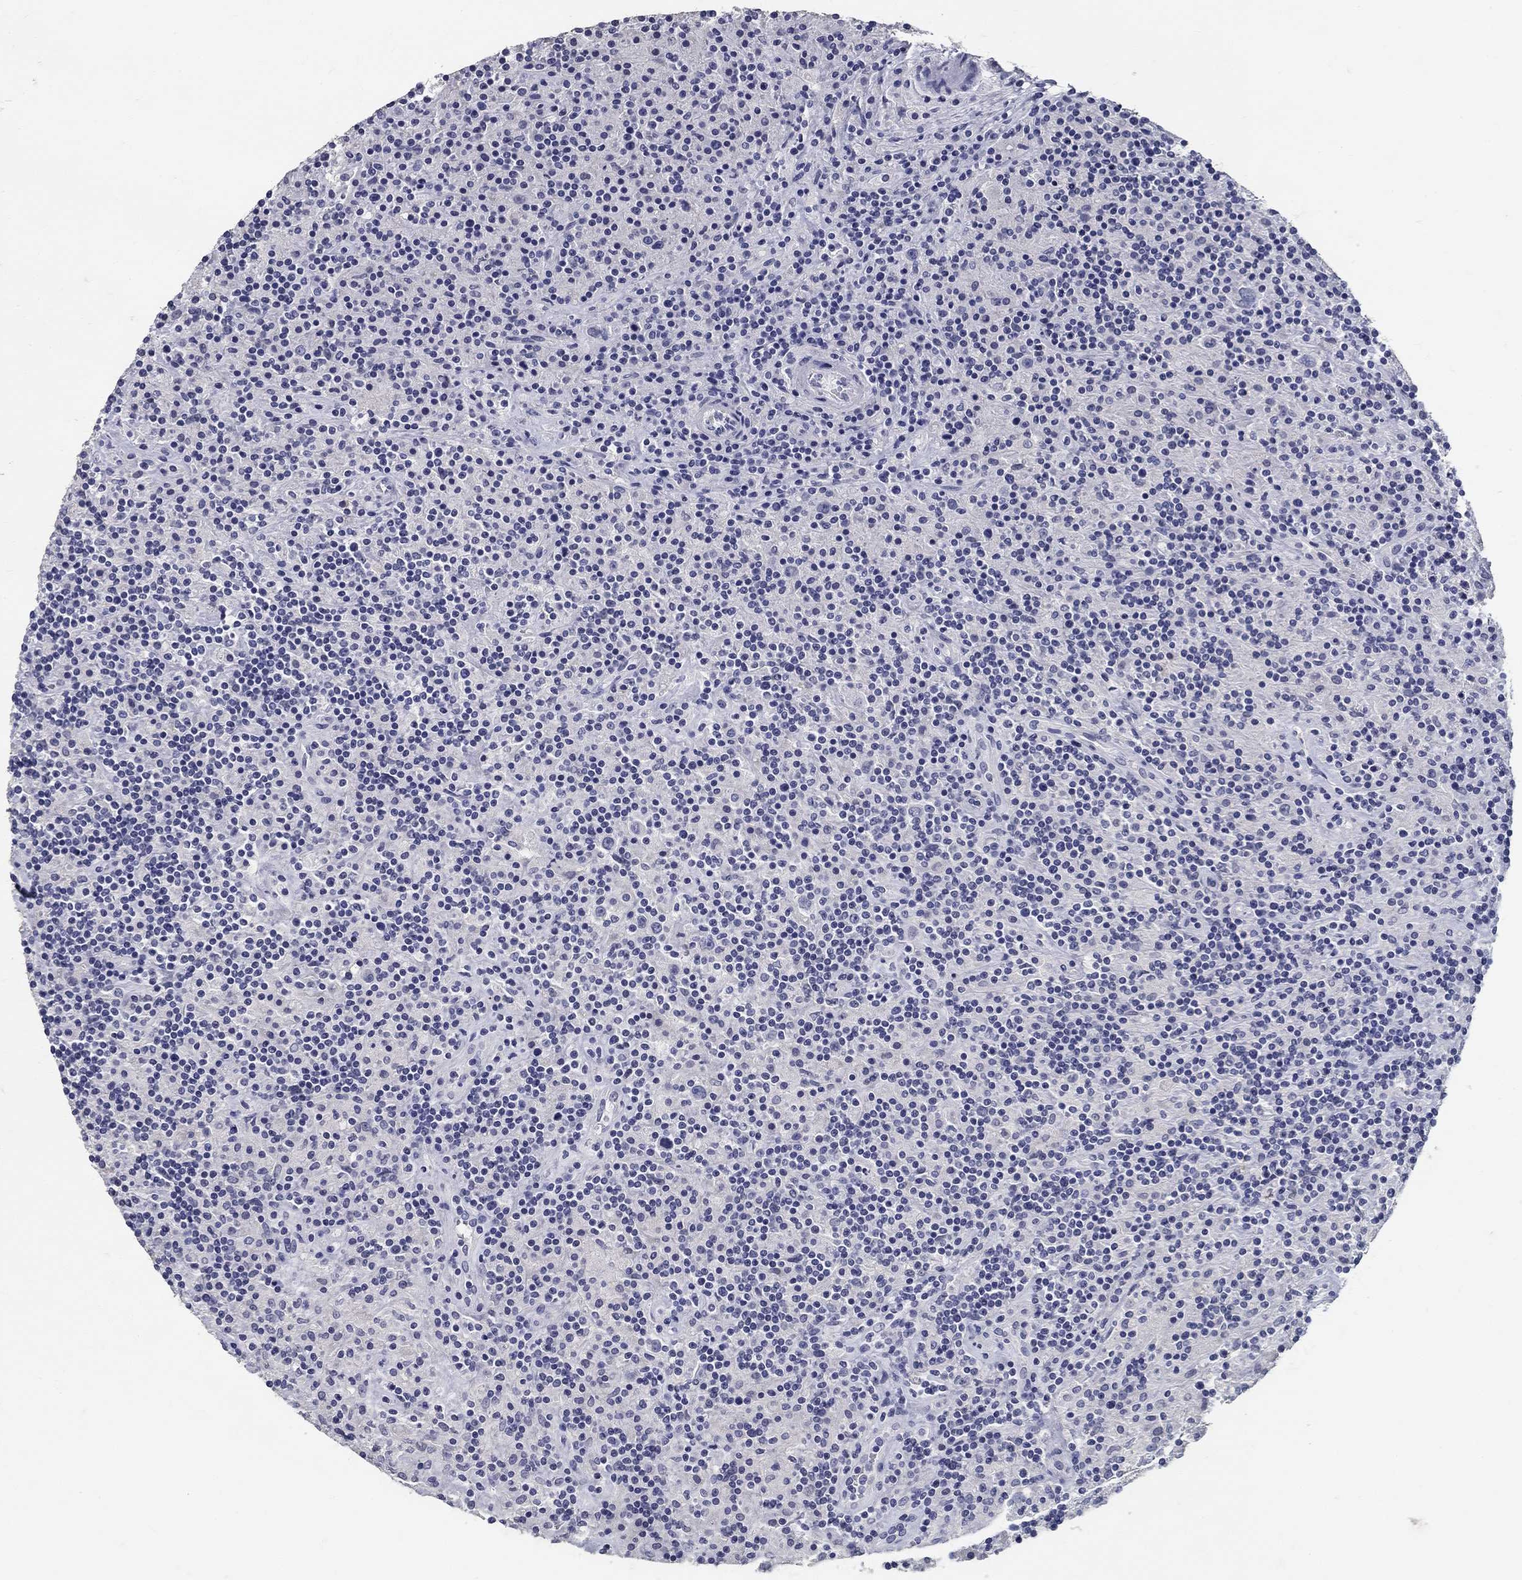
{"staining": {"intensity": "negative", "quantity": "none", "location": "none"}, "tissue": "lymphoma", "cell_type": "Tumor cells", "image_type": "cancer", "snomed": [{"axis": "morphology", "description": "Hodgkin's disease, NOS"}, {"axis": "topography", "description": "Lymph node"}], "caption": "Immunohistochemistry (IHC) of lymphoma shows no staining in tumor cells.", "gene": "POMC", "patient": {"sex": "male", "age": 70}}